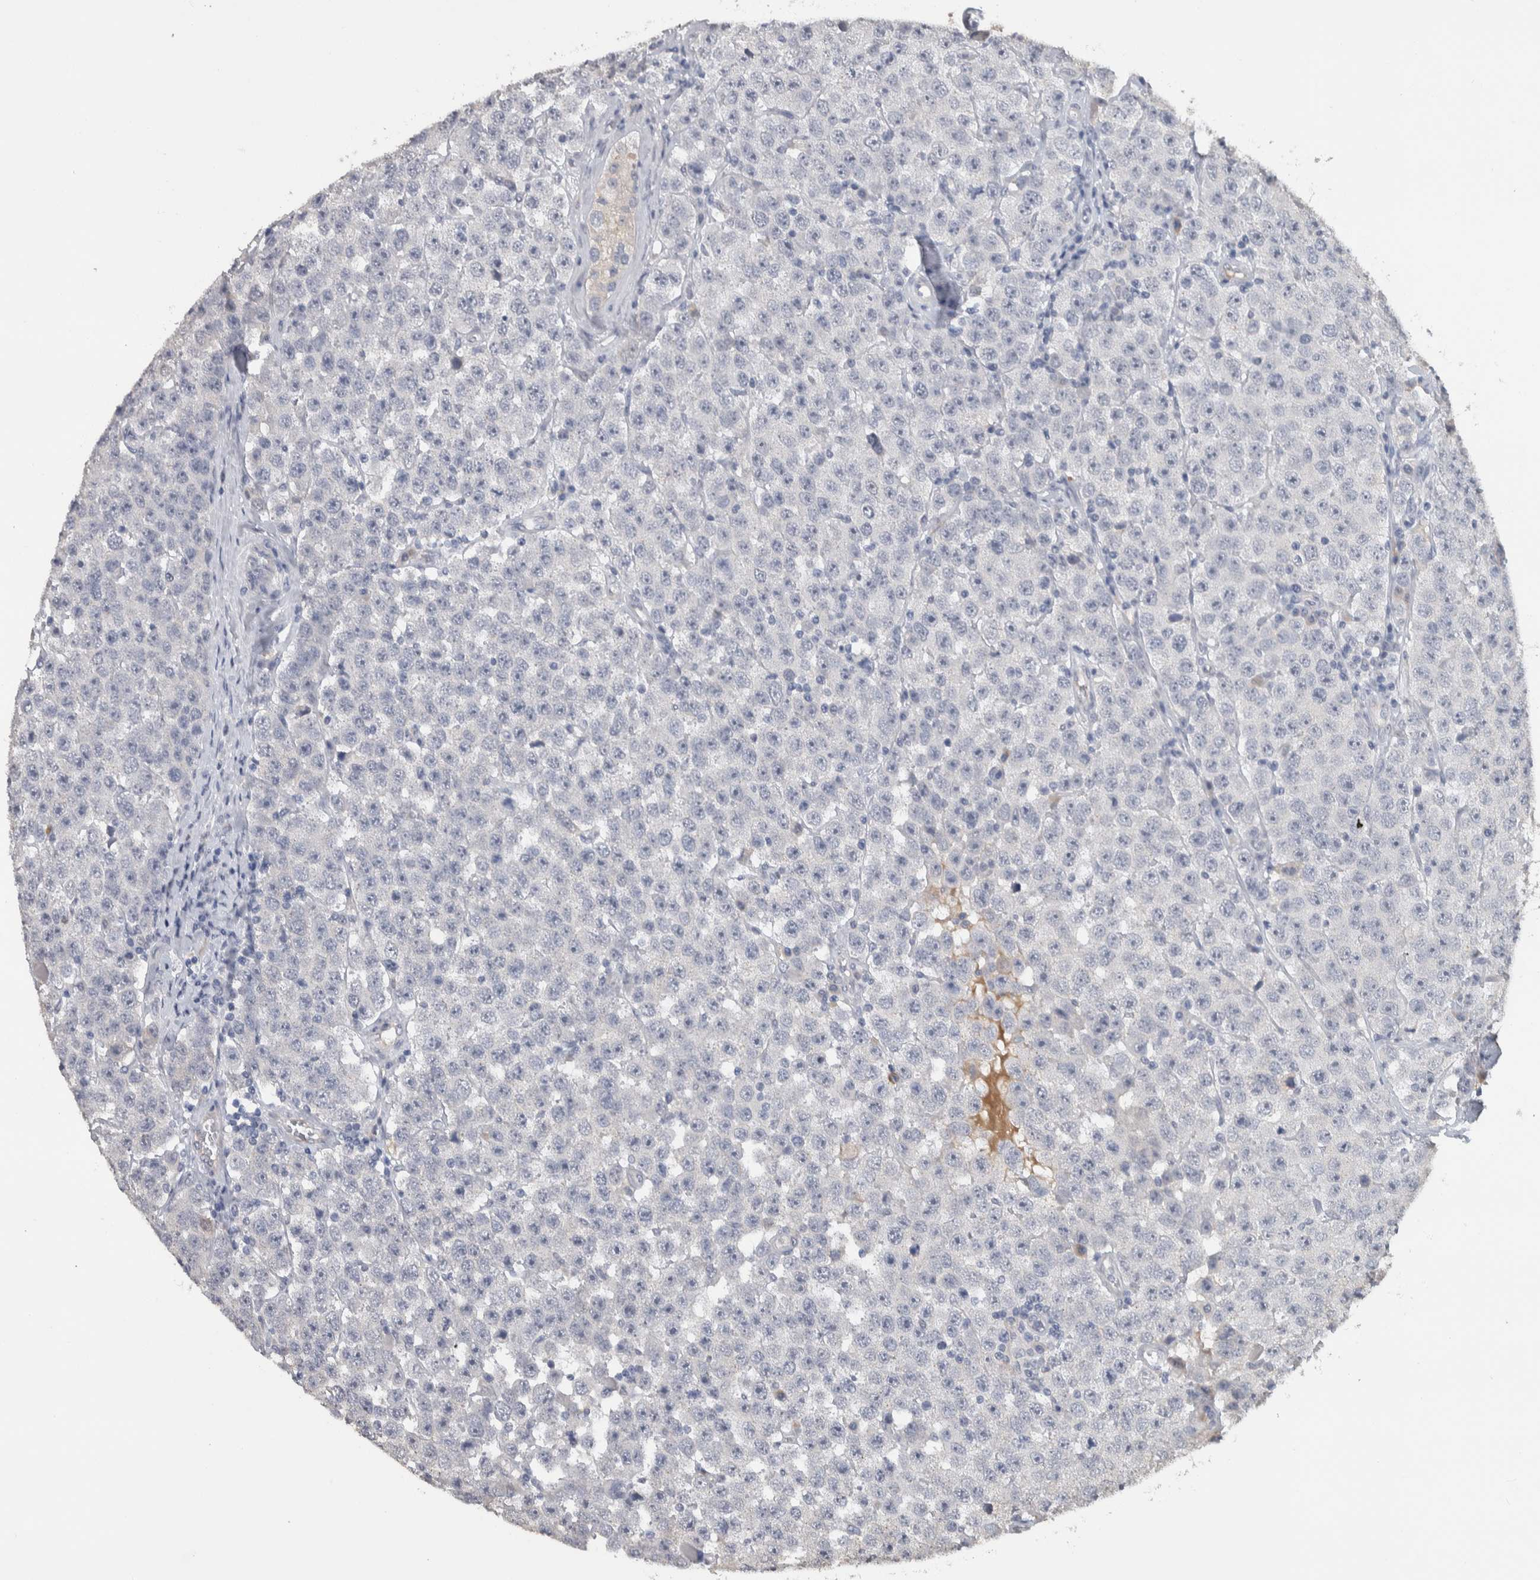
{"staining": {"intensity": "negative", "quantity": "none", "location": "none"}, "tissue": "testis cancer", "cell_type": "Tumor cells", "image_type": "cancer", "snomed": [{"axis": "morphology", "description": "Seminoma, NOS"}, {"axis": "morphology", "description": "Carcinoma, Embryonal, NOS"}, {"axis": "topography", "description": "Testis"}], "caption": "This is a image of immunohistochemistry (IHC) staining of seminoma (testis), which shows no positivity in tumor cells.", "gene": "TMEM102", "patient": {"sex": "male", "age": 28}}